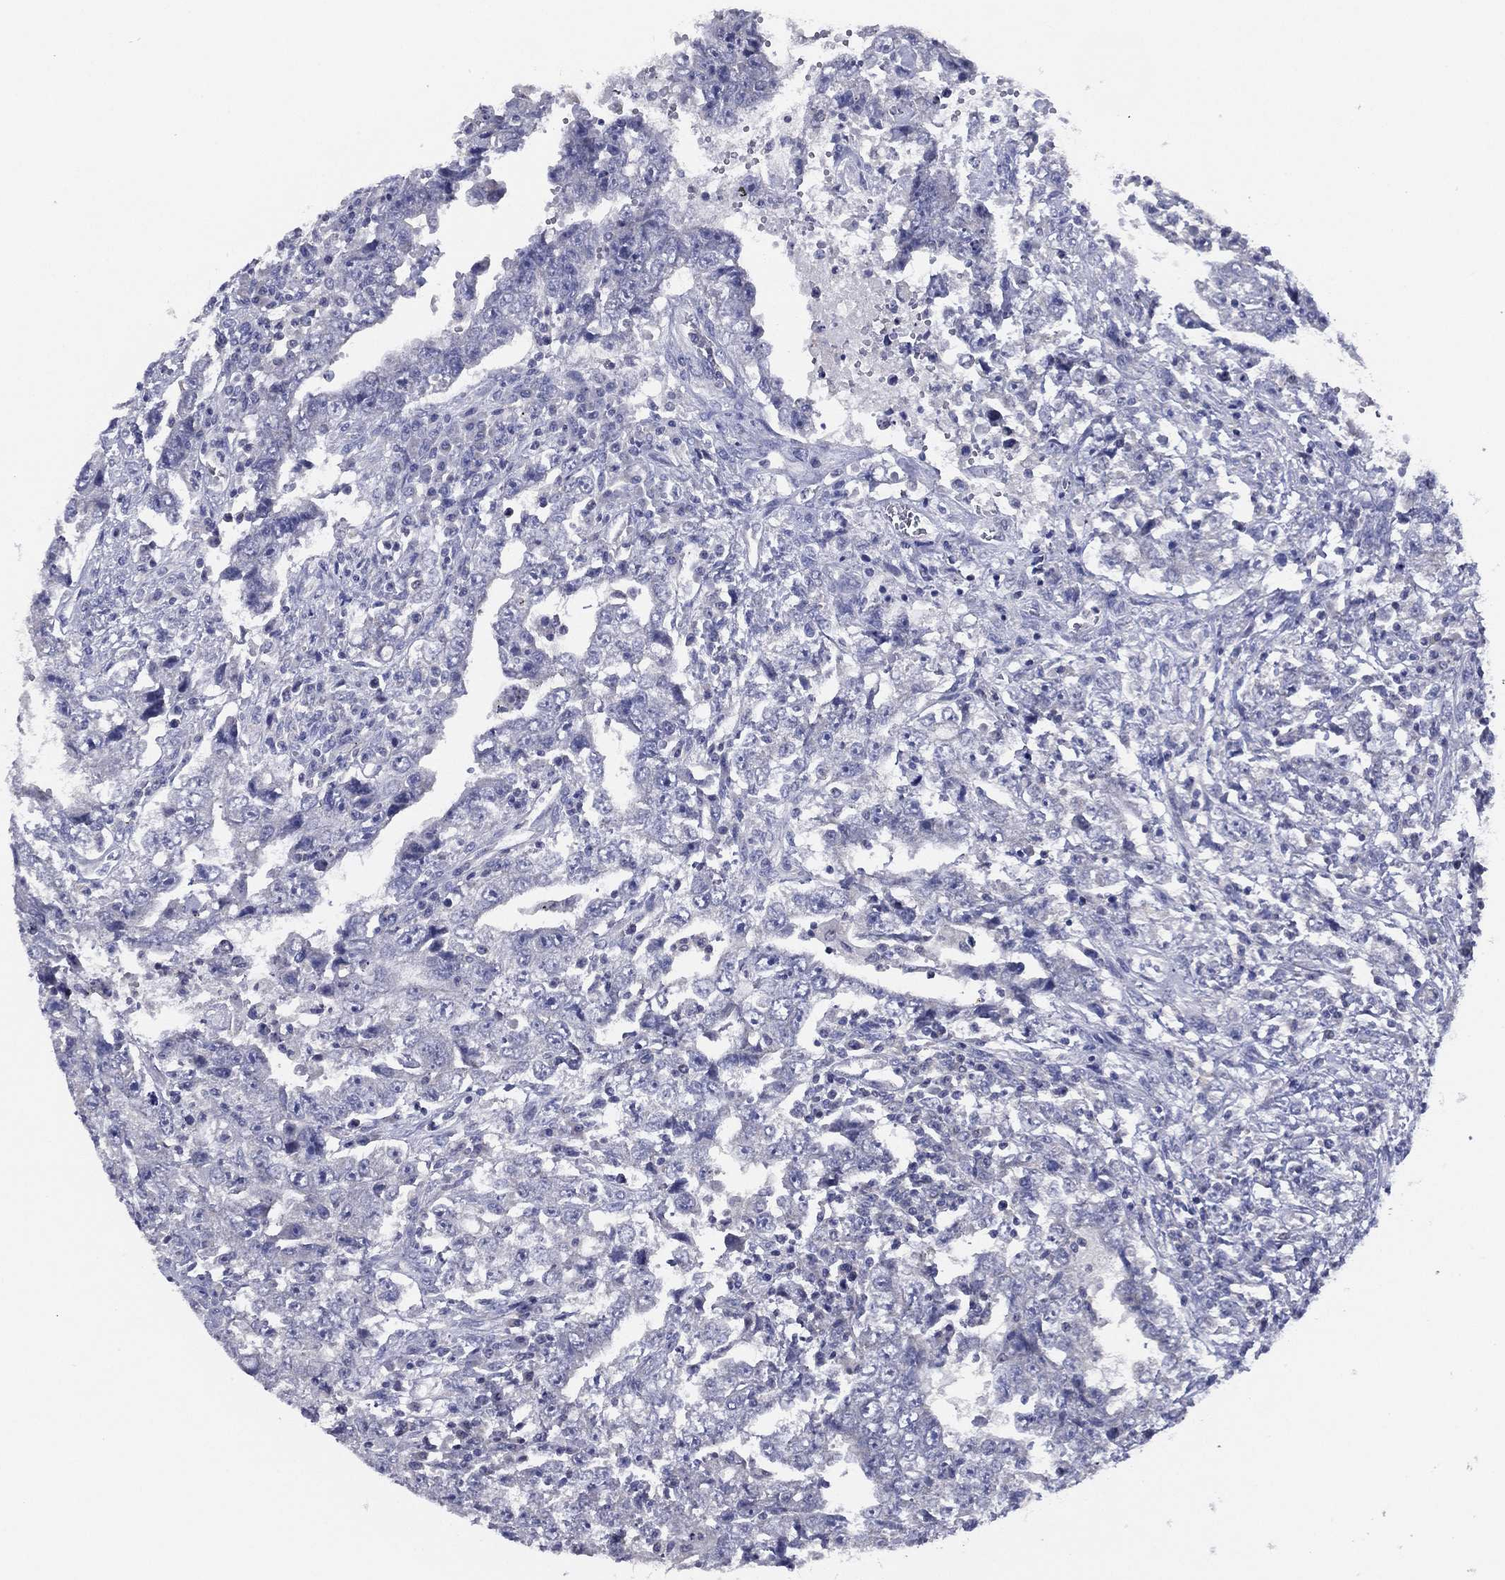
{"staining": {"intensity": "negative", "quantity": "none", "location": "none"}, "tissue": "testis cancer", "cell_type": "Tumor cells", "image_type": "cancer", "snomed": [{"axis": "morphology", "description": "Carcinoma, Embryonal, NOS"}, {"axis": "topography", "description": "Testis"}], "caption": "IHC of testis cancer reveals no expression in tumor cells.", "gene": "SLC13A4", "patient": {"sex": "male", "age": 26}}